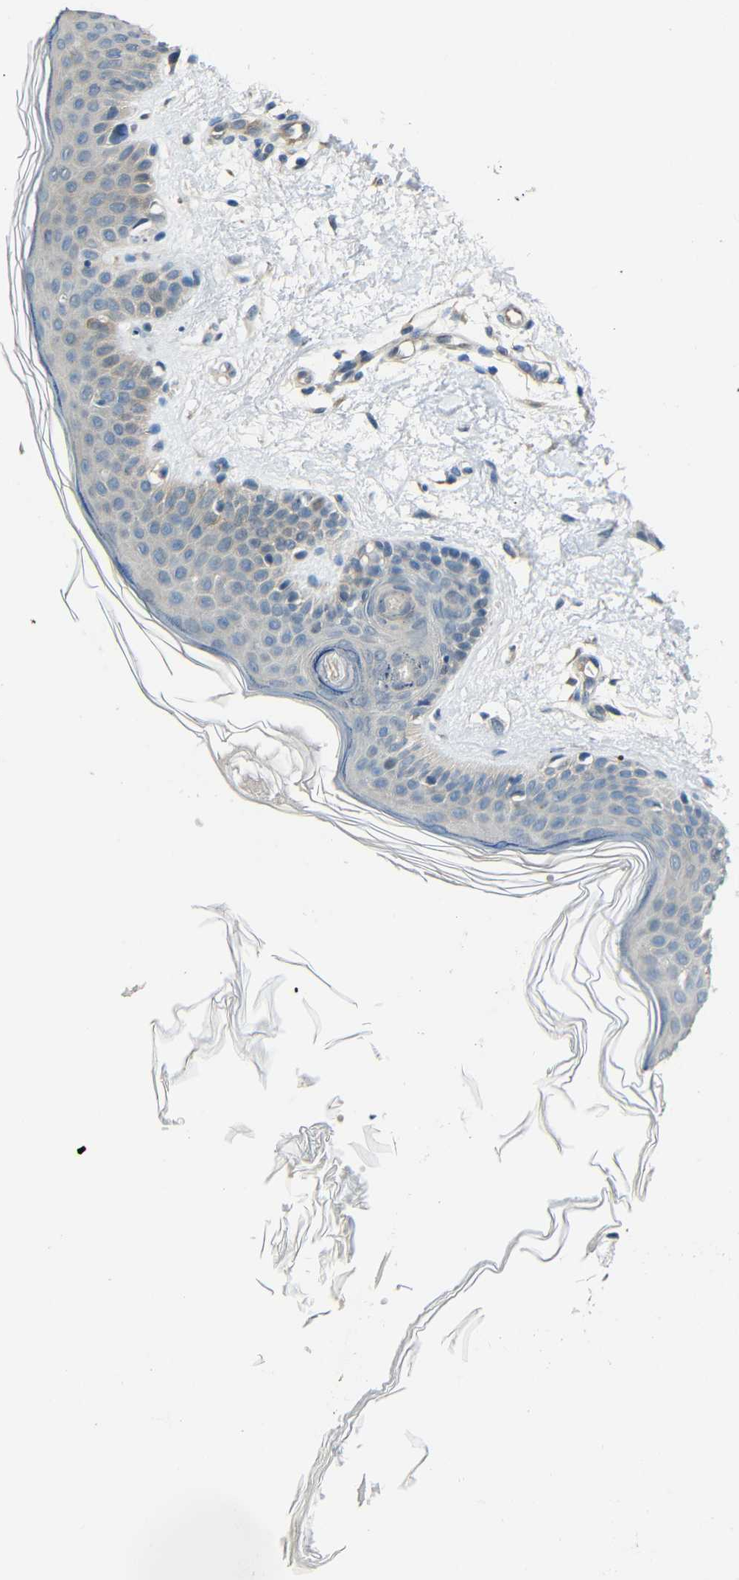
{"staining": {"intensity": "negative", "quantity": "none", "location": "none"}, "tissue": "skin", "cell_type": "Fibroblasts", "image_type": "normal", "snomed": [{"axis": "morphology", "description": "Normal tissue, NOS"}, {"axis": "topography", "description": "Skin"}], "caption": "Immunohistochemistry histopathology image of unremarkable skin: human skin stained with DAB displays no significant protein staining in fibroblasts.", "gene": "STBD1", "patient": {"sex": "female", "age": 56}}